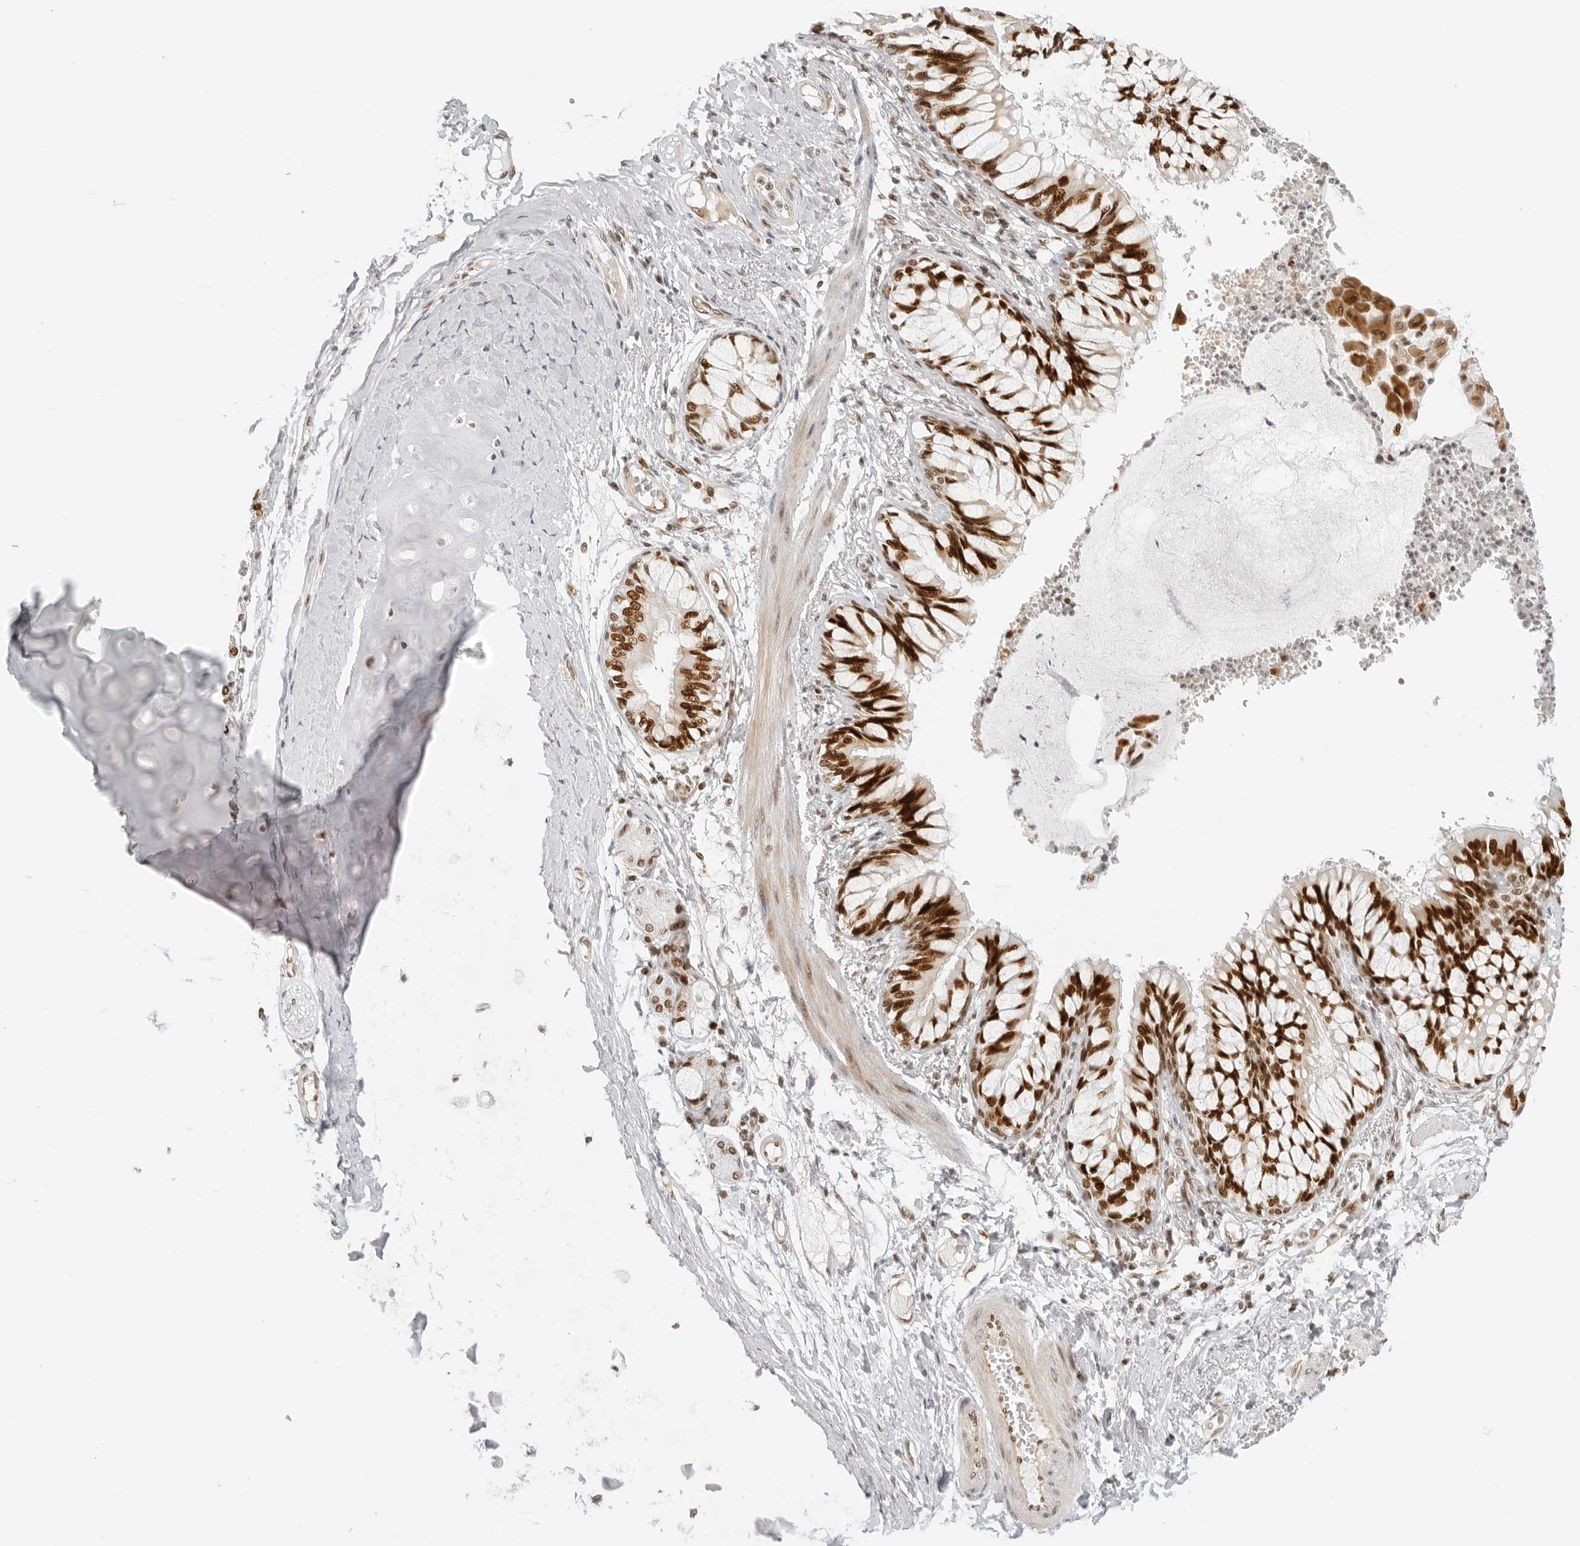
{"staining": {"intensity": "strong", "quantity": ">75%", "location": "nuclear"}, "tissue": "bronchus", "cell_type": "Respiratory epithelial cells", "image_type": "normal", "snomed": [{"axis": "morphology", "description": "Normal tissue, NOS"}, {"axis": "topography", "description": "Cartilage tissue"}, {"axis": "topography", "description": "Bronchus"}, {"axis": "topography", "description": "Lung"}], "caption": "A high-resolution micrograph shows immunohistochemistry staining of benign bronchus, which reveals strong nuclear positivity in about >75% of respiratory epithelial cells.", "gene": "RCC1", "patient": {"sex": "female", "age": 49}}